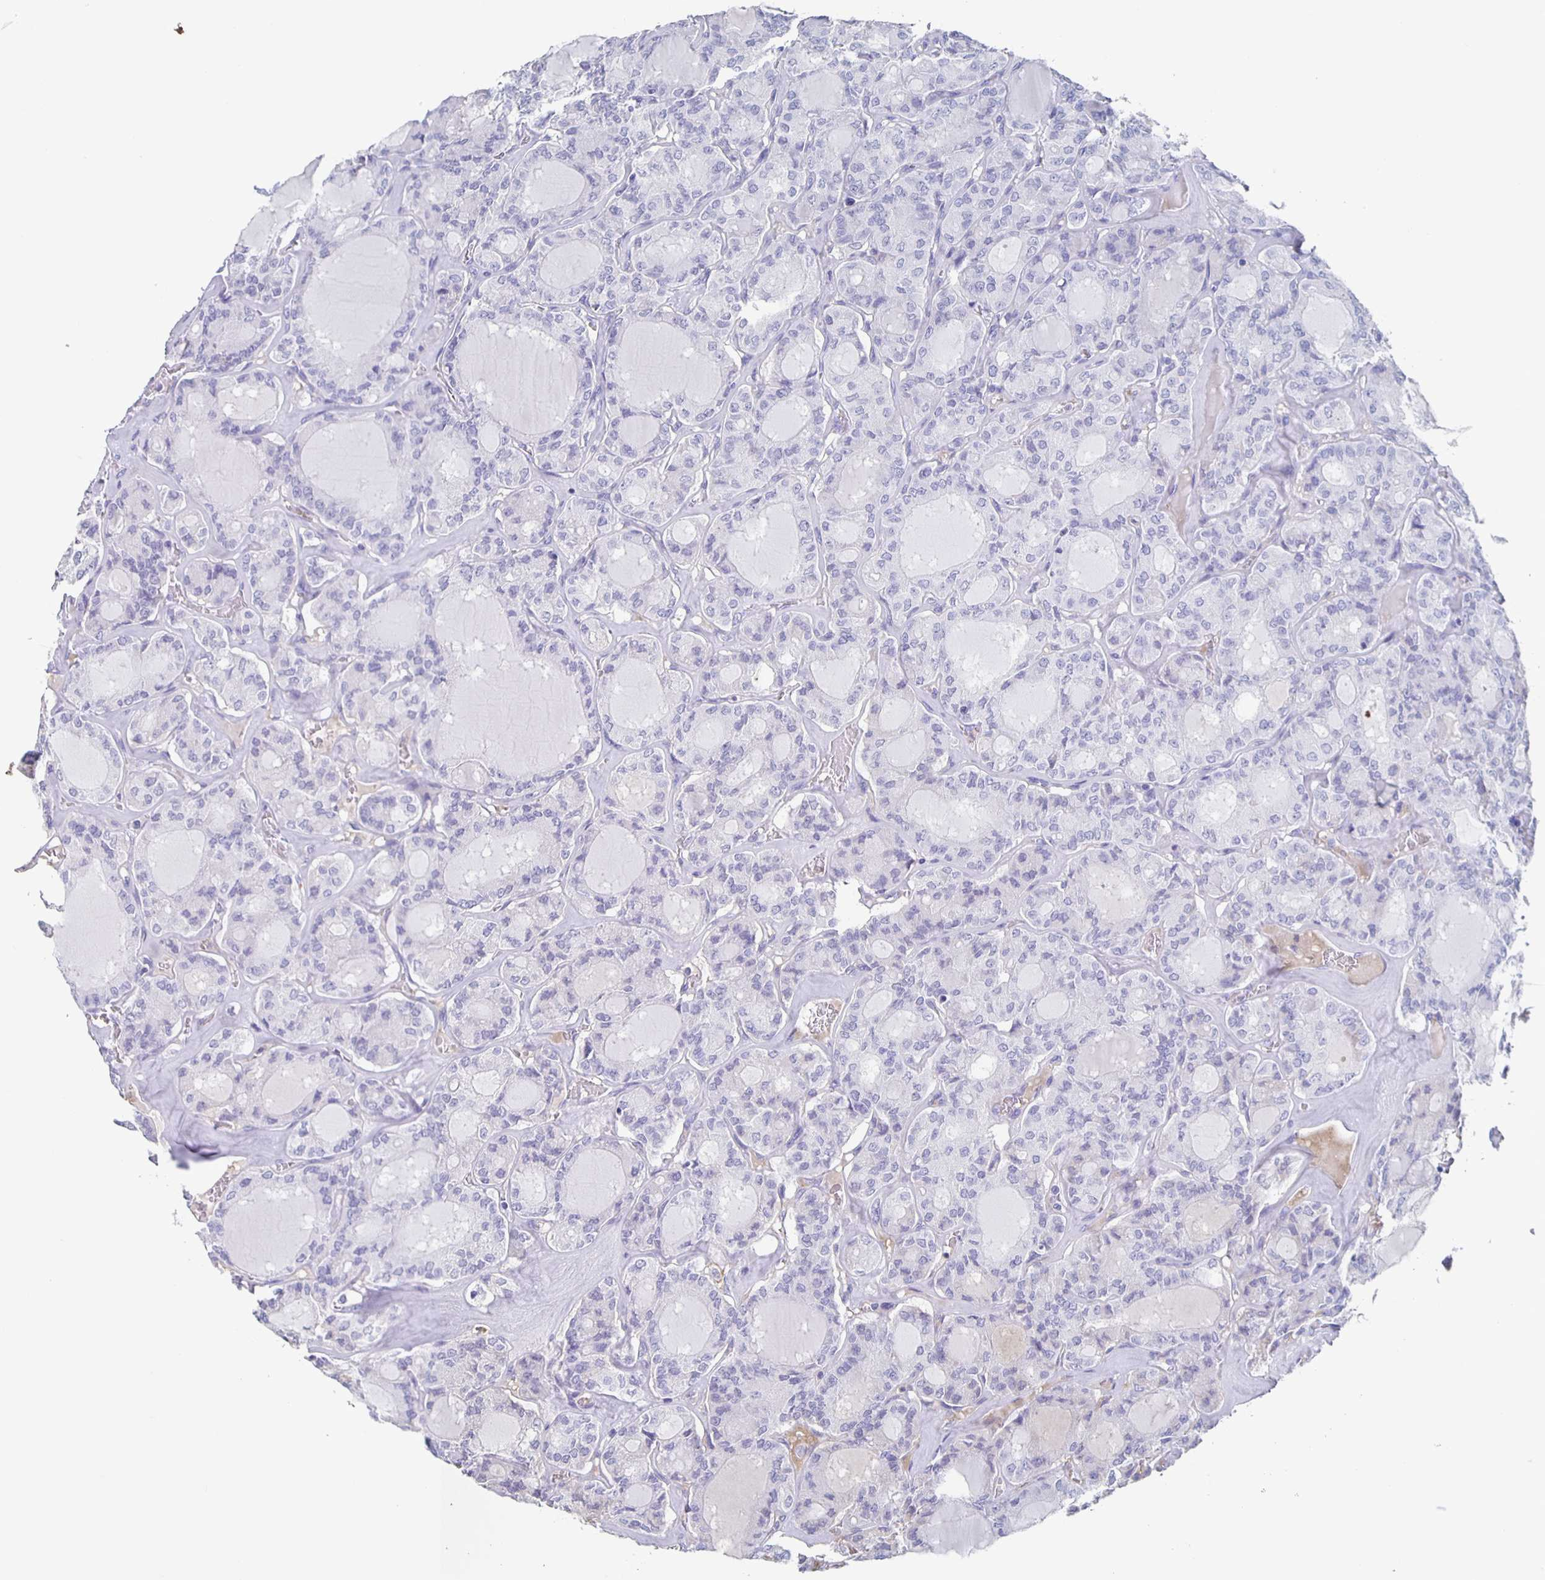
{"staining": {"intensity": "negative", "quantity": "none", "location": "none"}, "tissue": "thyroid cancer", "cell_type": "Tumor cells", "image_type": "cancer", "snomed": [{"axis": "morphology", "description": "Papillary adenocarcinoma, NOS"}, {"axis": "topography", "description": "Thyroid gland"}], "caption": "Immunohistochemistry (IHC) photomicrograph of neoplastic tissue: human thyroid cancer (papillary adenocarcinoma) stained with DAB exhibits no significant protein positivity in tumor cells.", "gene": "FGA", "patient": {"sex": "male", "age": 87}}